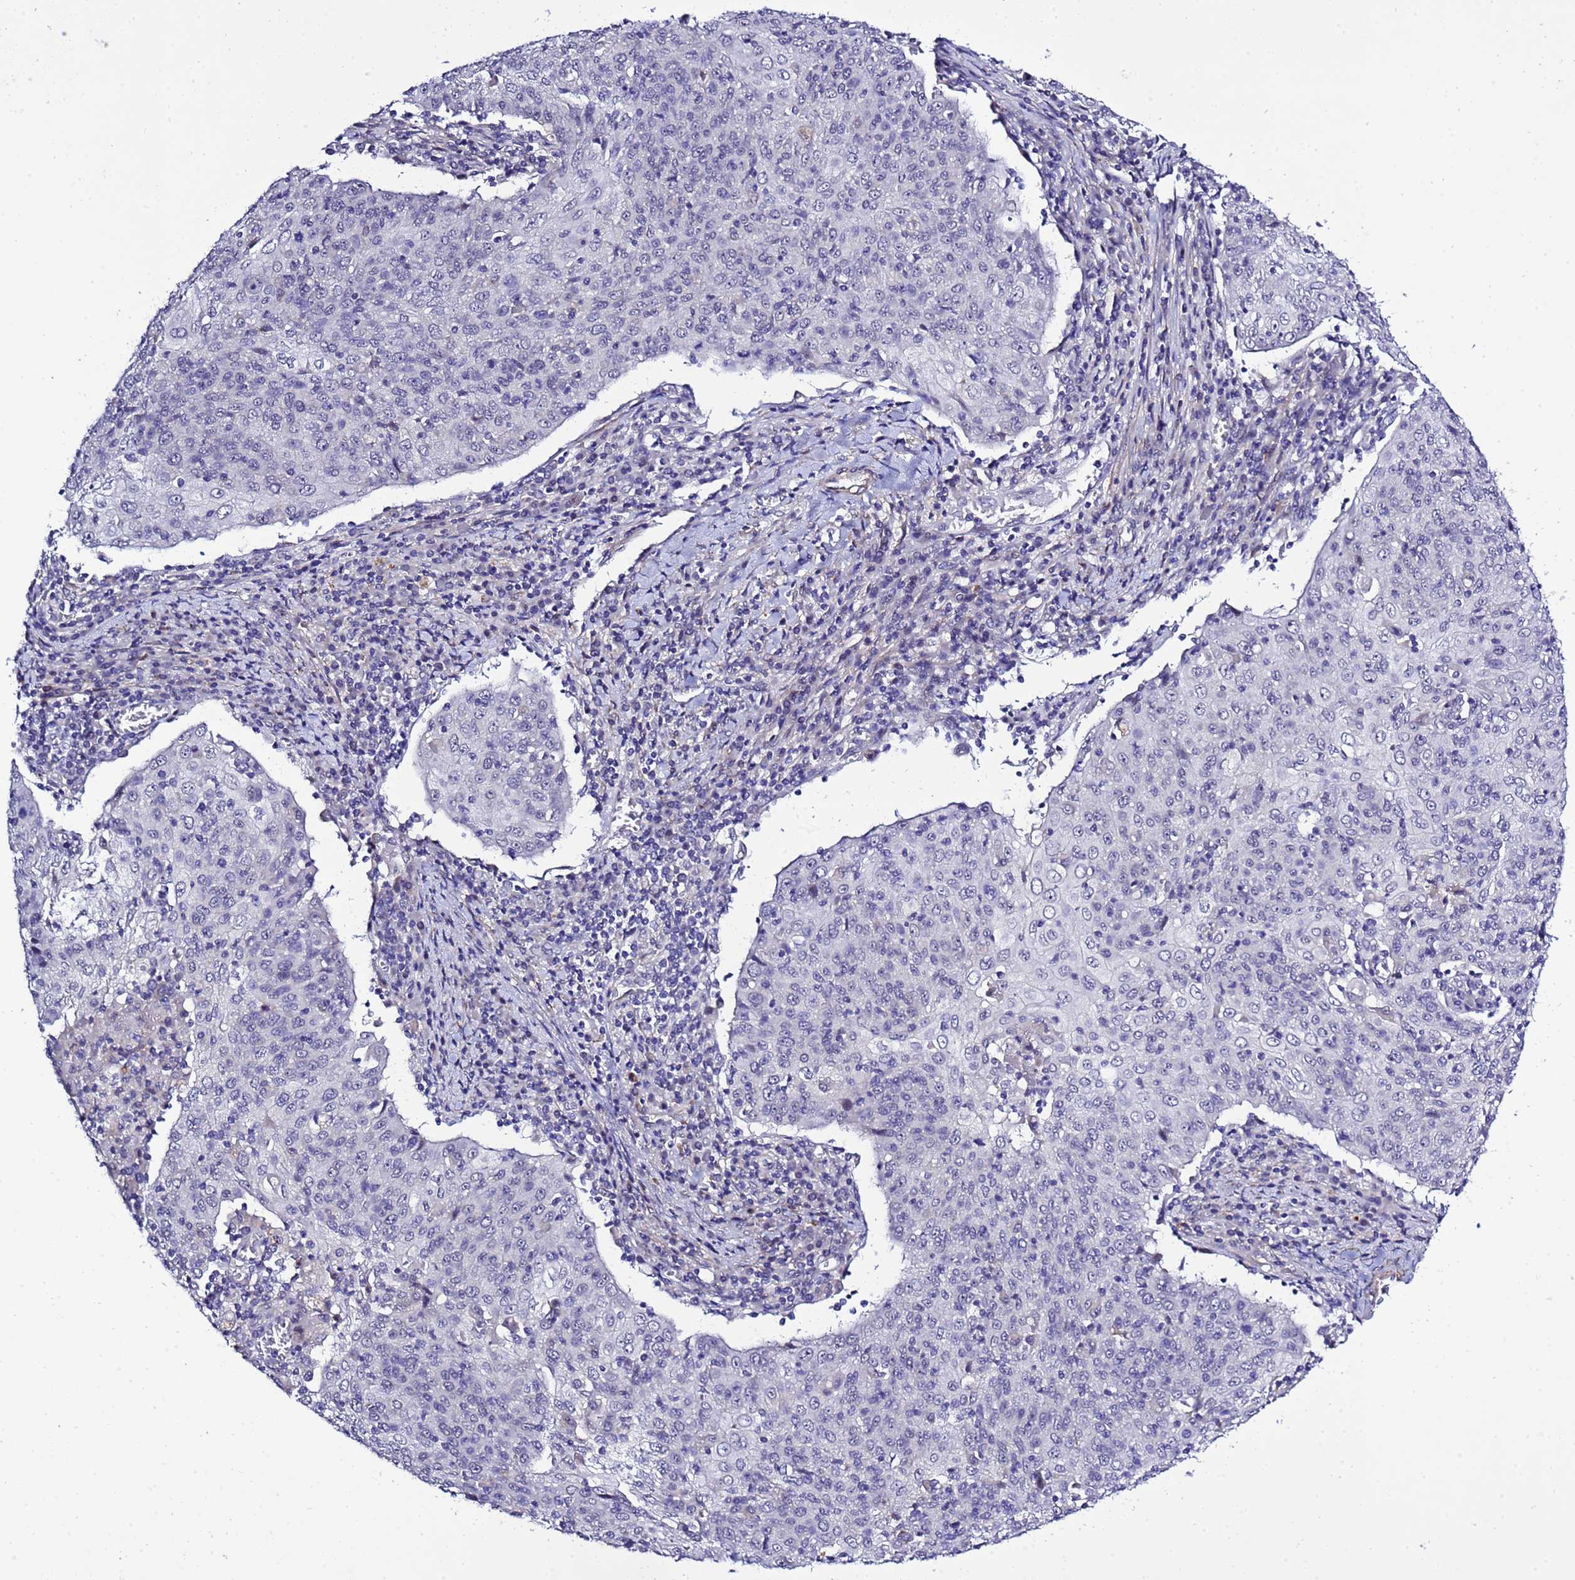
{"staining": {"intensity": "negative", "quantity": "none", "location": "none"}, "tissue": "cervical cancer", "cell_type": "Tumor cells", "image_type": "cancer", "snomed": [{"axis": "morphology", "description": "Squamous cell carcinoma, NOS"}, {"axis": "topography", "description": "Cervix"}], "caption": "Image shows no protein expression in tumor cells of cervical cancer tissue. The staining was performed using DAB (3,3'-diaminobenzidine) to visualize the protein expression in brown, while the nuclei were stained in blue with hematoxylin (Magnification: 20x).", "gene": "GZF1", "patient": {"sex": "female", "age": 48}}